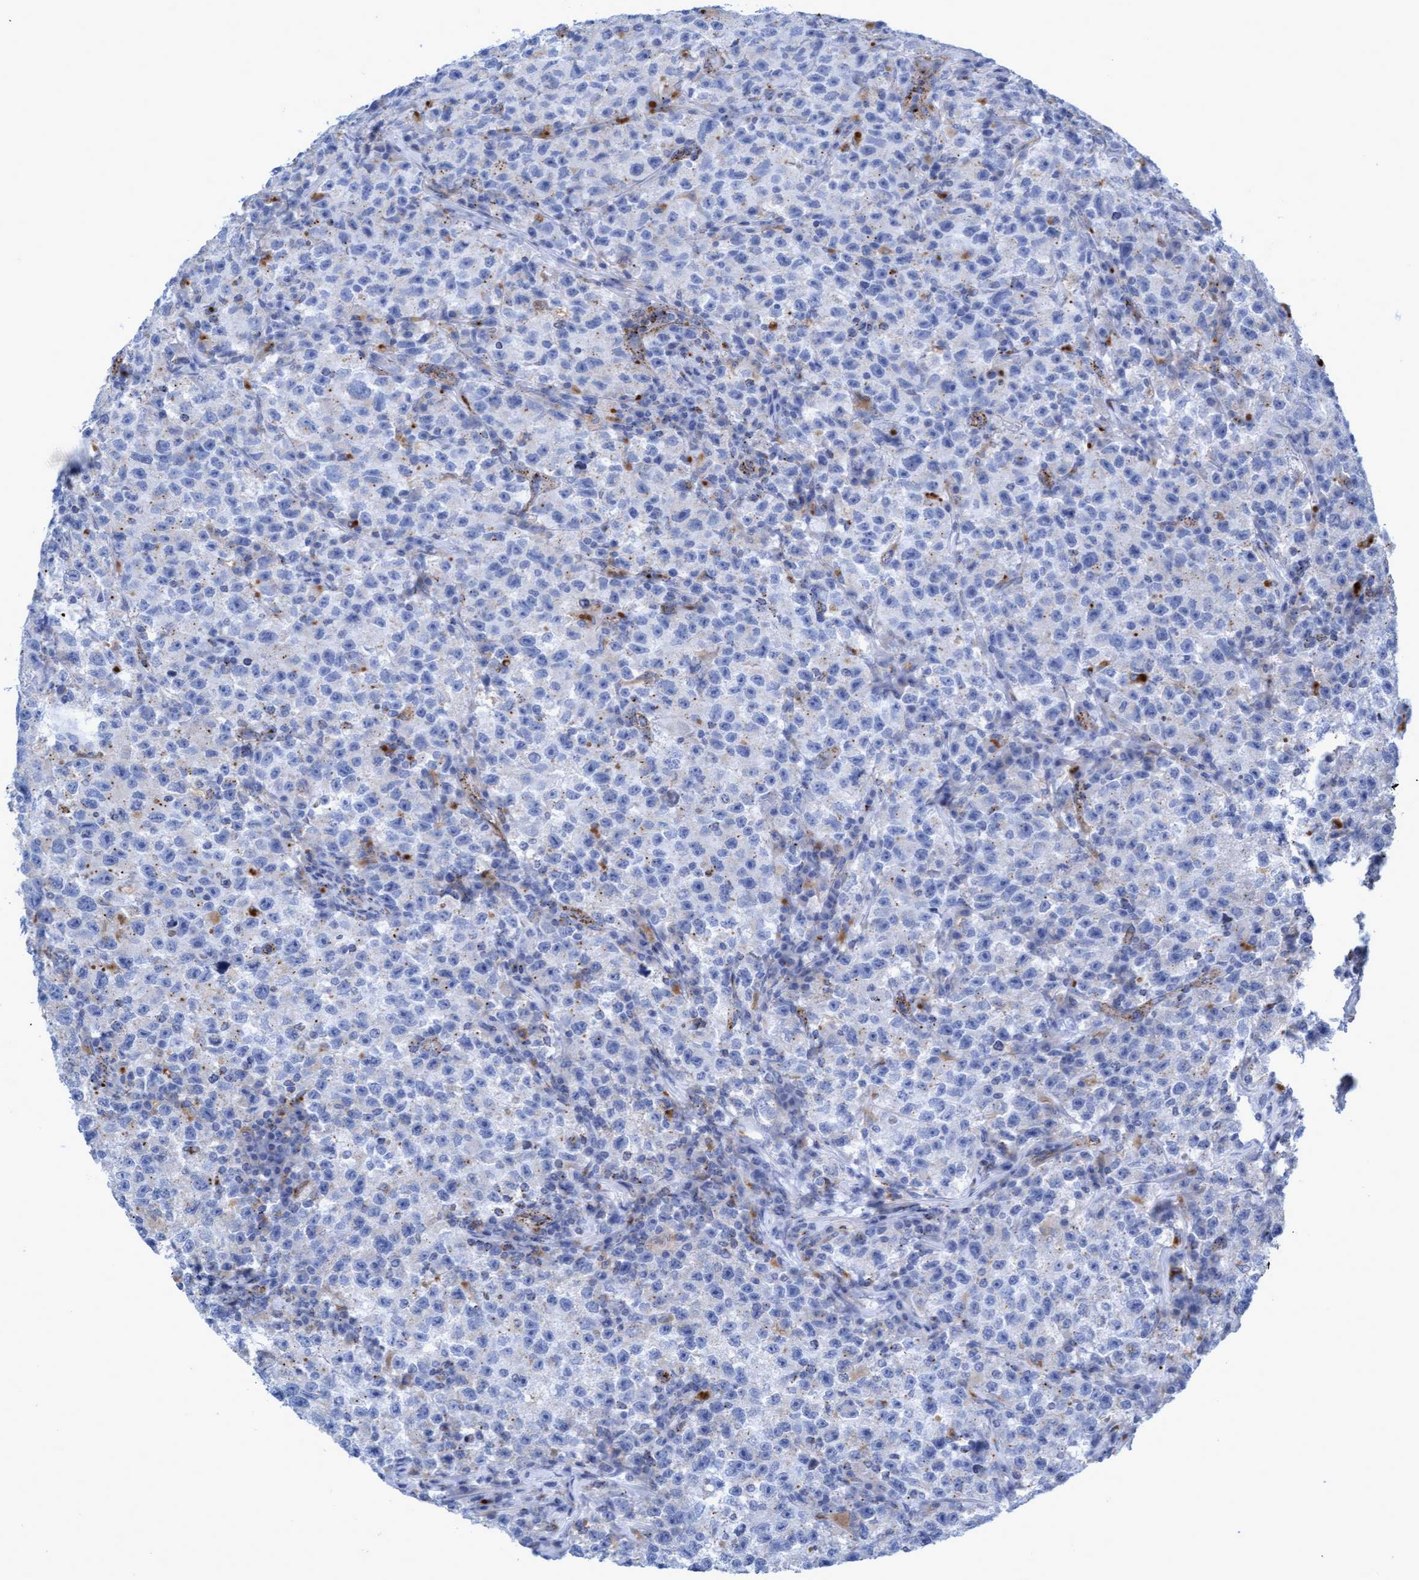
{"staining": {"intensity": "negative", "quantity": "none", "location": "none"}, "tissue": "testis cancer", "cell_type": "Tumor cells", "image_type": "cancer", "snomed": [{"axis": "morphology", "description": "Seminoma, NOS"}, {"axis": "topography", "description": "Testis"}], "caption": "DAB immunohistochemical staining of human seminoma (testis) shows no significant staining in tumor cells. (DAB (3,3'-diaminobenzidine) IHC, high magnification).", "gene": "SGSH", "patient": {"sex": "male", "age": 22}}